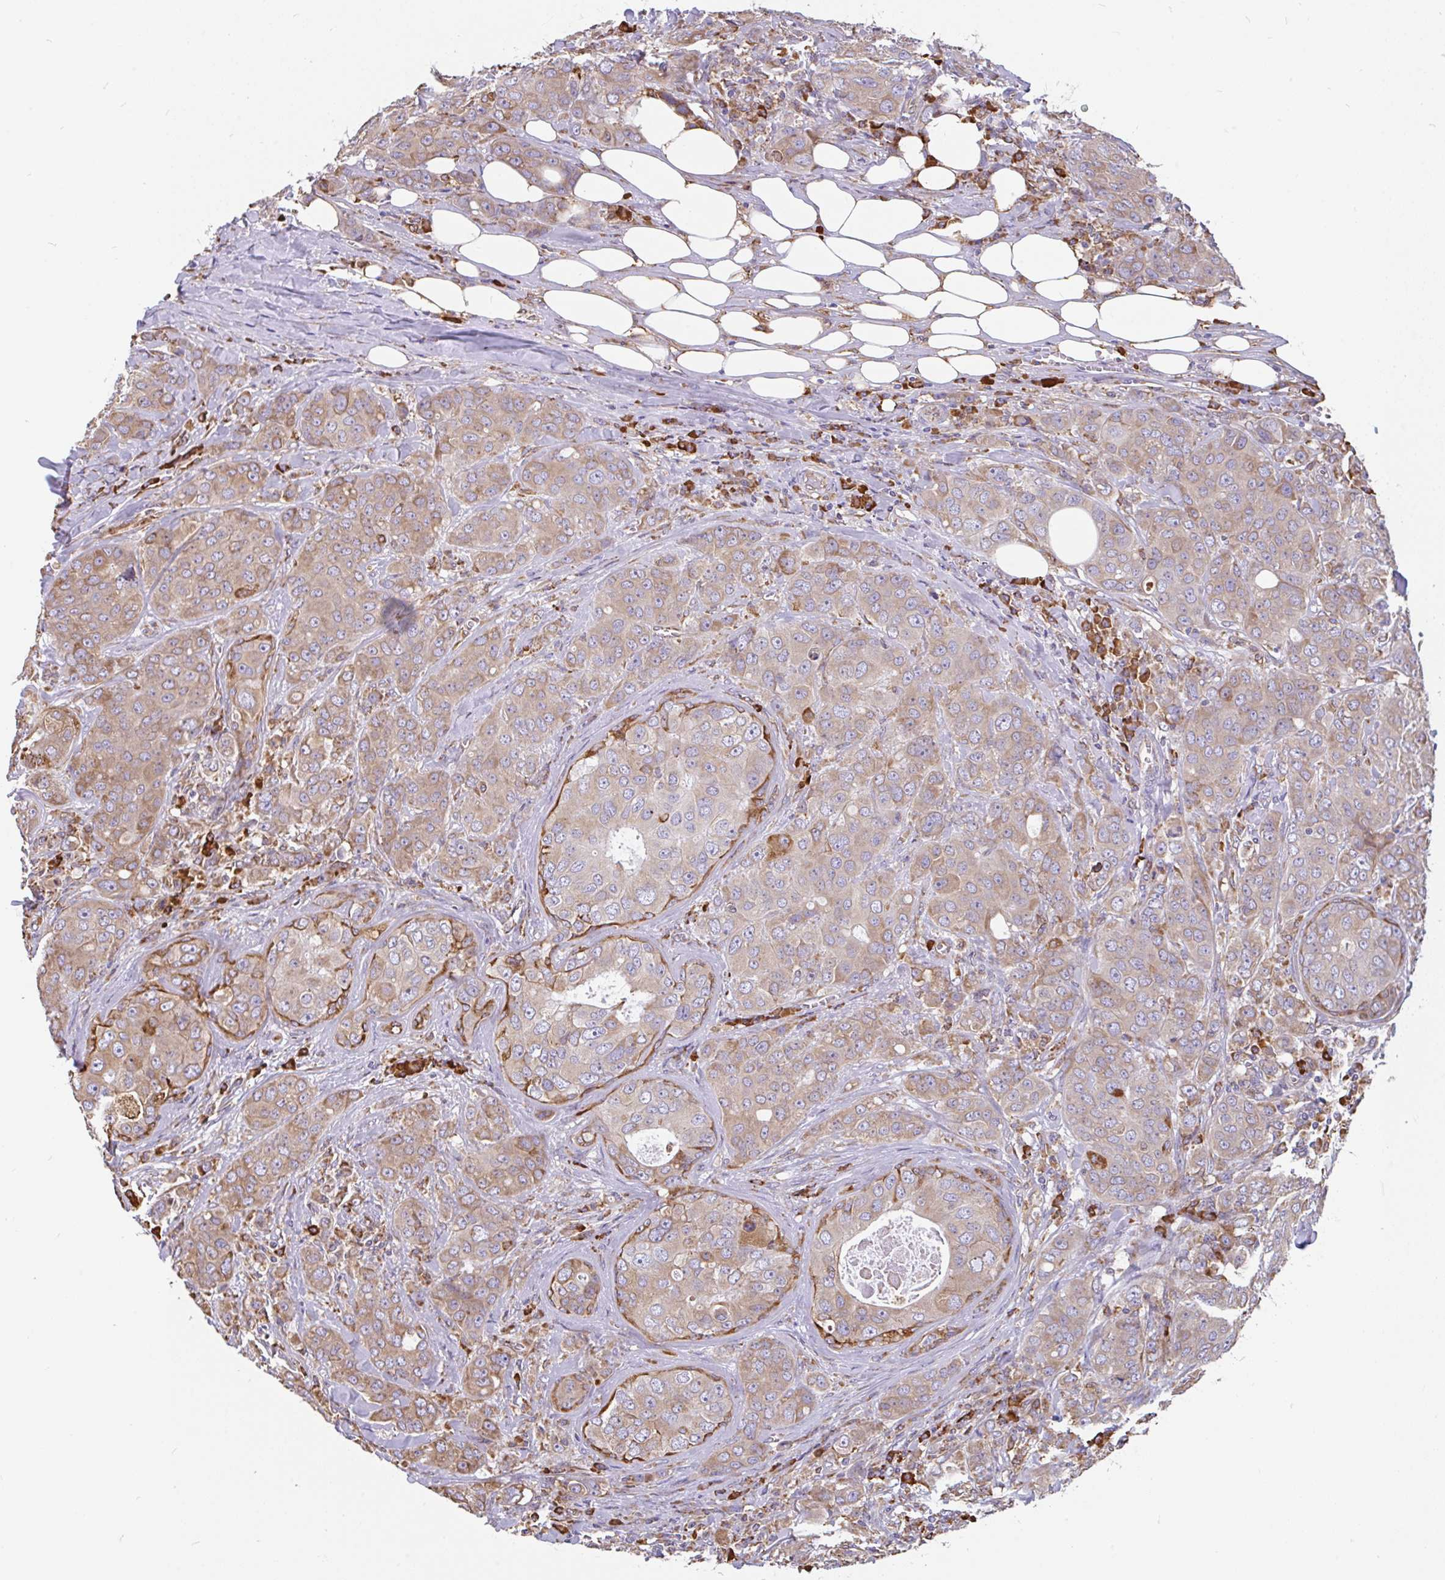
{"staining": {"intensity": "moderate", "quantity": ">75%", "location": "cytoplasmic/membranous"}, "tissue": "breast cancer", "cell_type": "Tumor cells", "image_type": "cancer", "snomed": [{"axis": "morphology", "description": "Duct carcinoma"}, {"axis": "topography", "description": "Breast"}], "caption": "This is an image of IHC staining of breast invasive ductal carcinoma, which shows moderate staining in the cytoplasmic/membranous of tumor cells.", "gene": "EML5", "patient": {"sex": "female", "age": 43}}